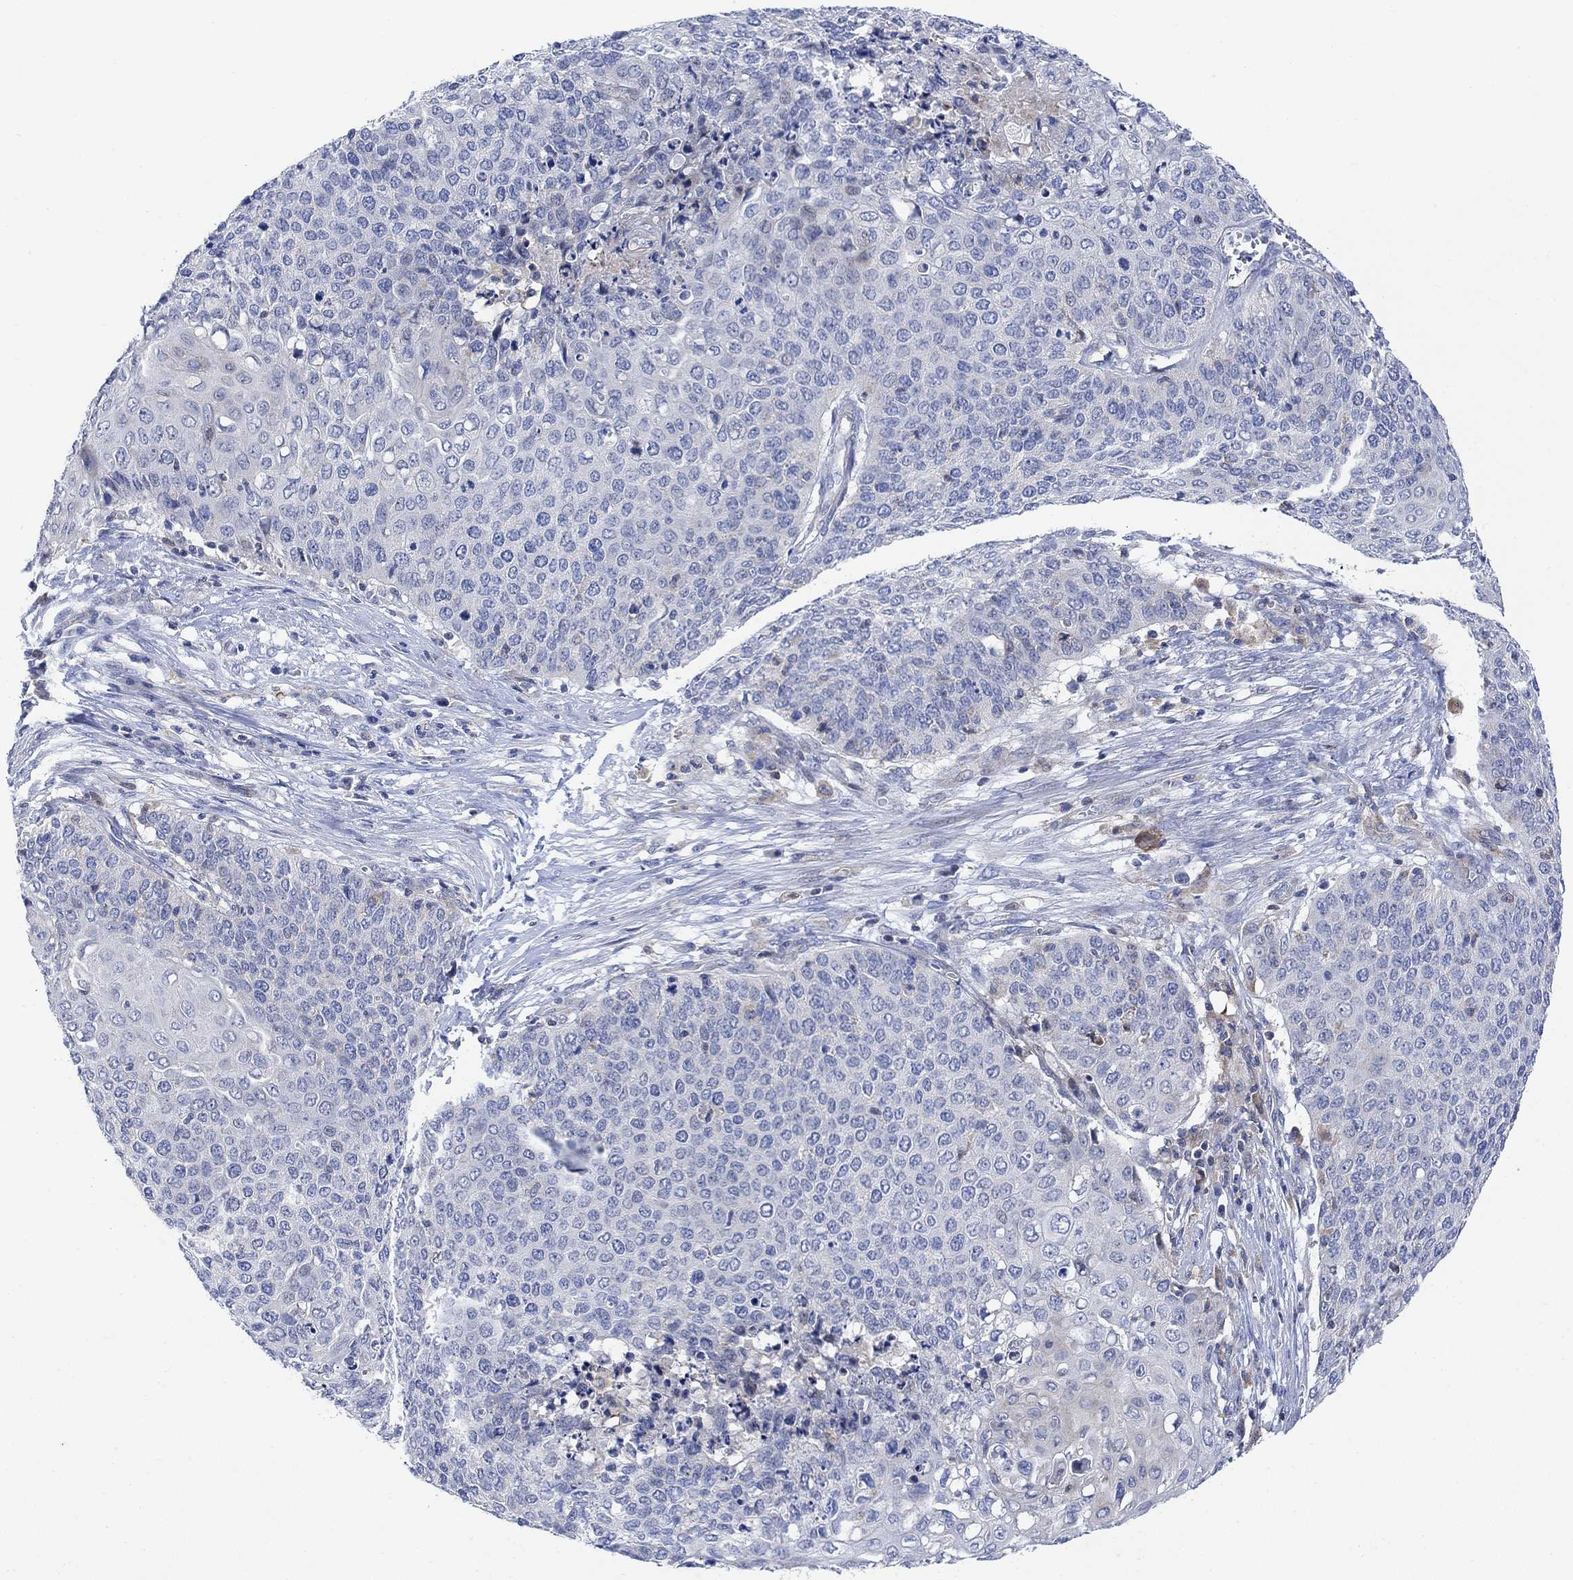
{"staining": {"intensity": "negative", "quantity": "none", "location": "none"}, "tissue": "cervical cancer", "cell_type": "Tumor cells", "image_type": "cancer", "snomed": [{"axis": "morphology", "description": "Squamous cell carcinoma, NOS"}, {"axis": "topography", "description": "Cervix"}], "caption": "Tumor cells show no significant protein positivity in cervical squamous cell carcinoma. (DAB immunohistochemistry (IHC), high magnification).", "gene": "ARSK", "patient": {"sex": "female", "age": 39}}